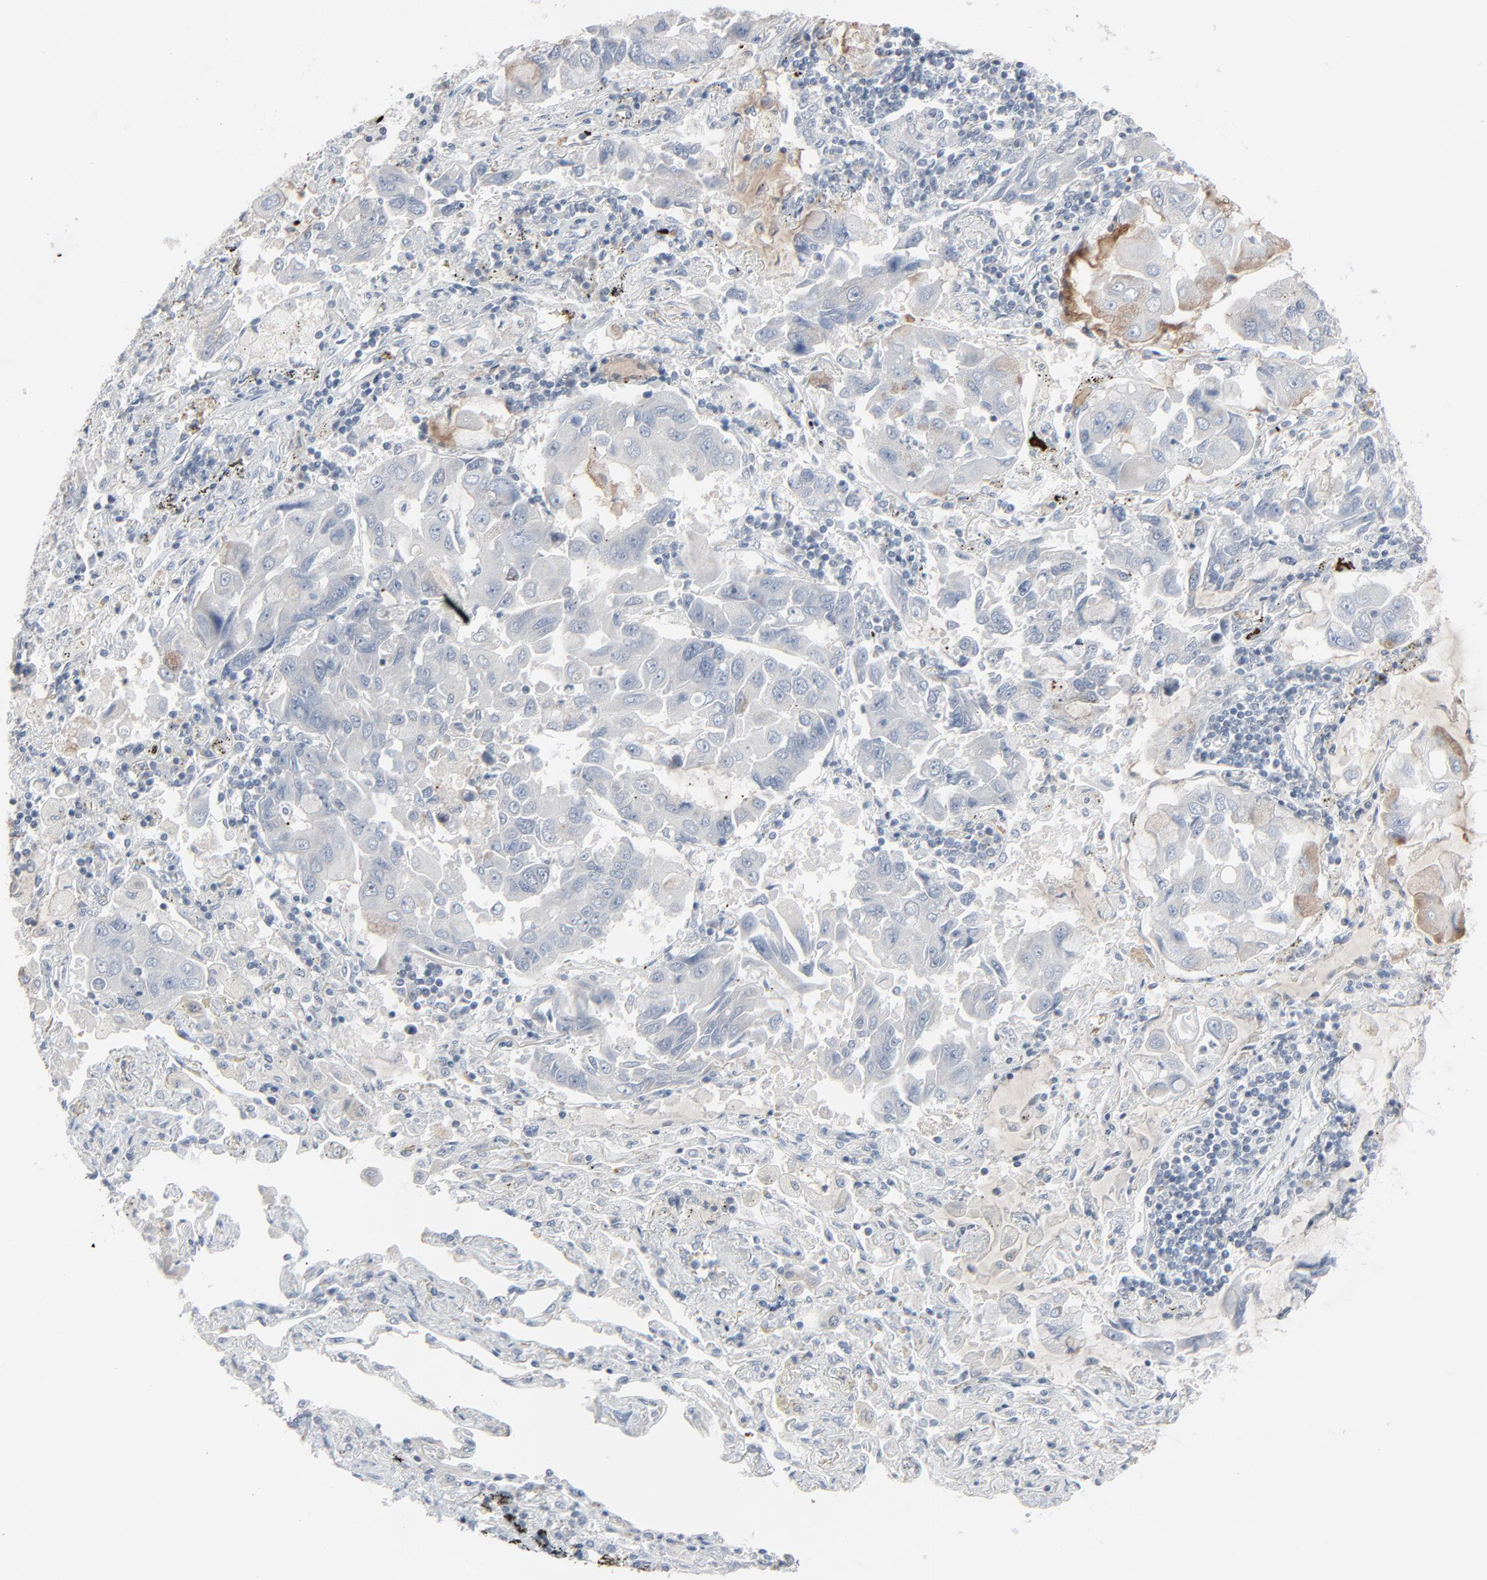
{"staining": {"intensity": "moderate", "quantity": "<25%", "location": "cytoplasmic/membranous"}, "tissue": "lung cancer", "cell_type": "Tumor cells", "image_type": "cancer", "snomed": [{"axis": "morphology", "description": "Adenocarcinoma, NOS"}, {"axis": "topography", "description": "Lung"}], "caption": "Immunohistochemistry (IHC) photomicrograph of lung cancer stained for a protein (brown), which displays low levels of moderate cytoplasmic/membranous staining in approximately <25% of tumor cells.", "gene": "SAGE1", "patient": {"sex": "male", "age": 64}}